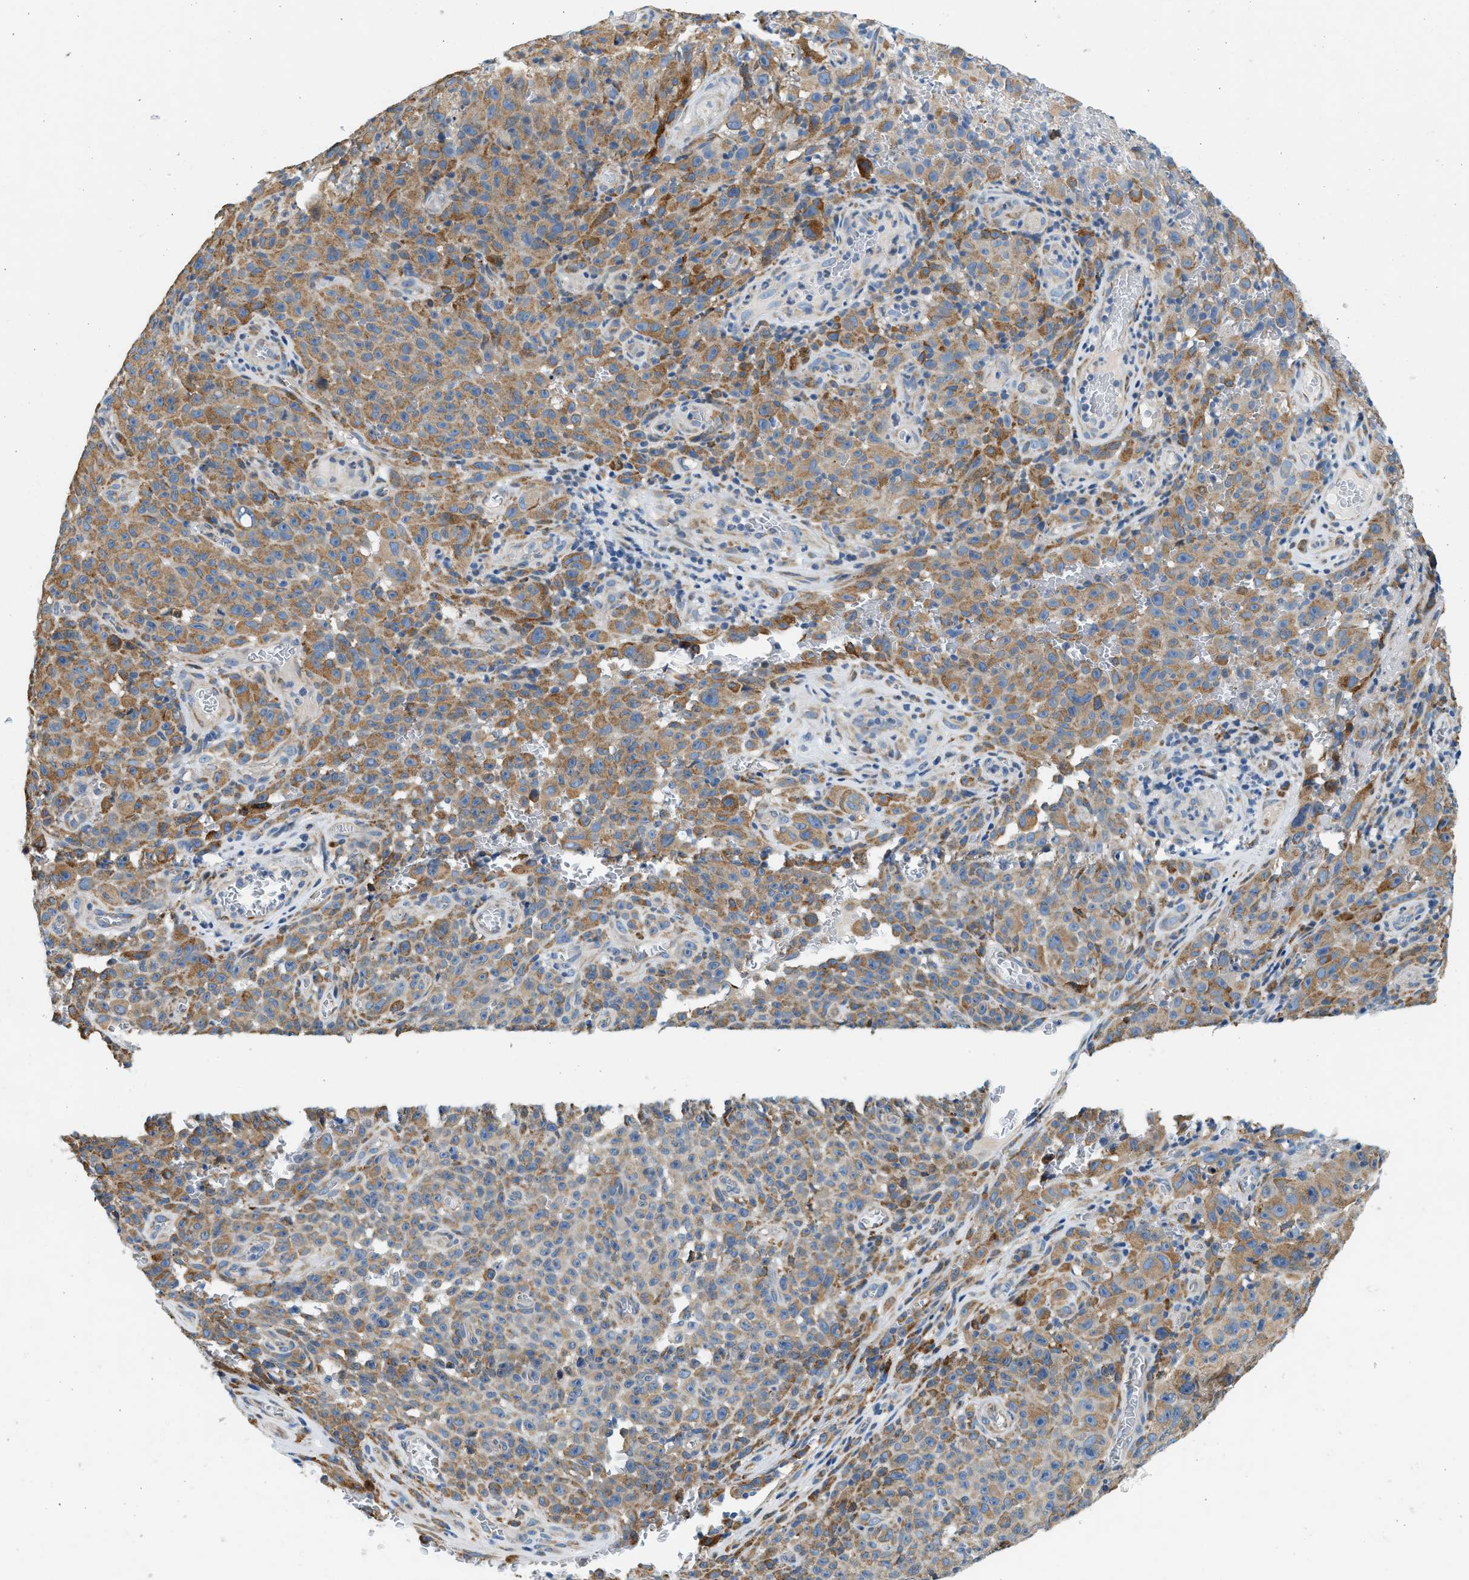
{"staining": {"intensity": "moderate", "quantity": ">75%", "location": "cytoplasmic/membranous"}, "tissue": "melanoma", "cell_type": "Tumor cells", "image_type": "cancer", "snomed": [{"axis": "morphology", "description": "Malignant melanoma, NOS"}, {"axis": "topography", "description": "Skin"}], "caption": "Protein expression analysis of human malignant melanoma reveals moderate cytoplasmic/membranous staining in about >75% of tumor cells. (Brightfield microscopy of DAB IHC at high magnification).", "gene": "CNTN6", "patient": {"sex": "female", "age": 82}}